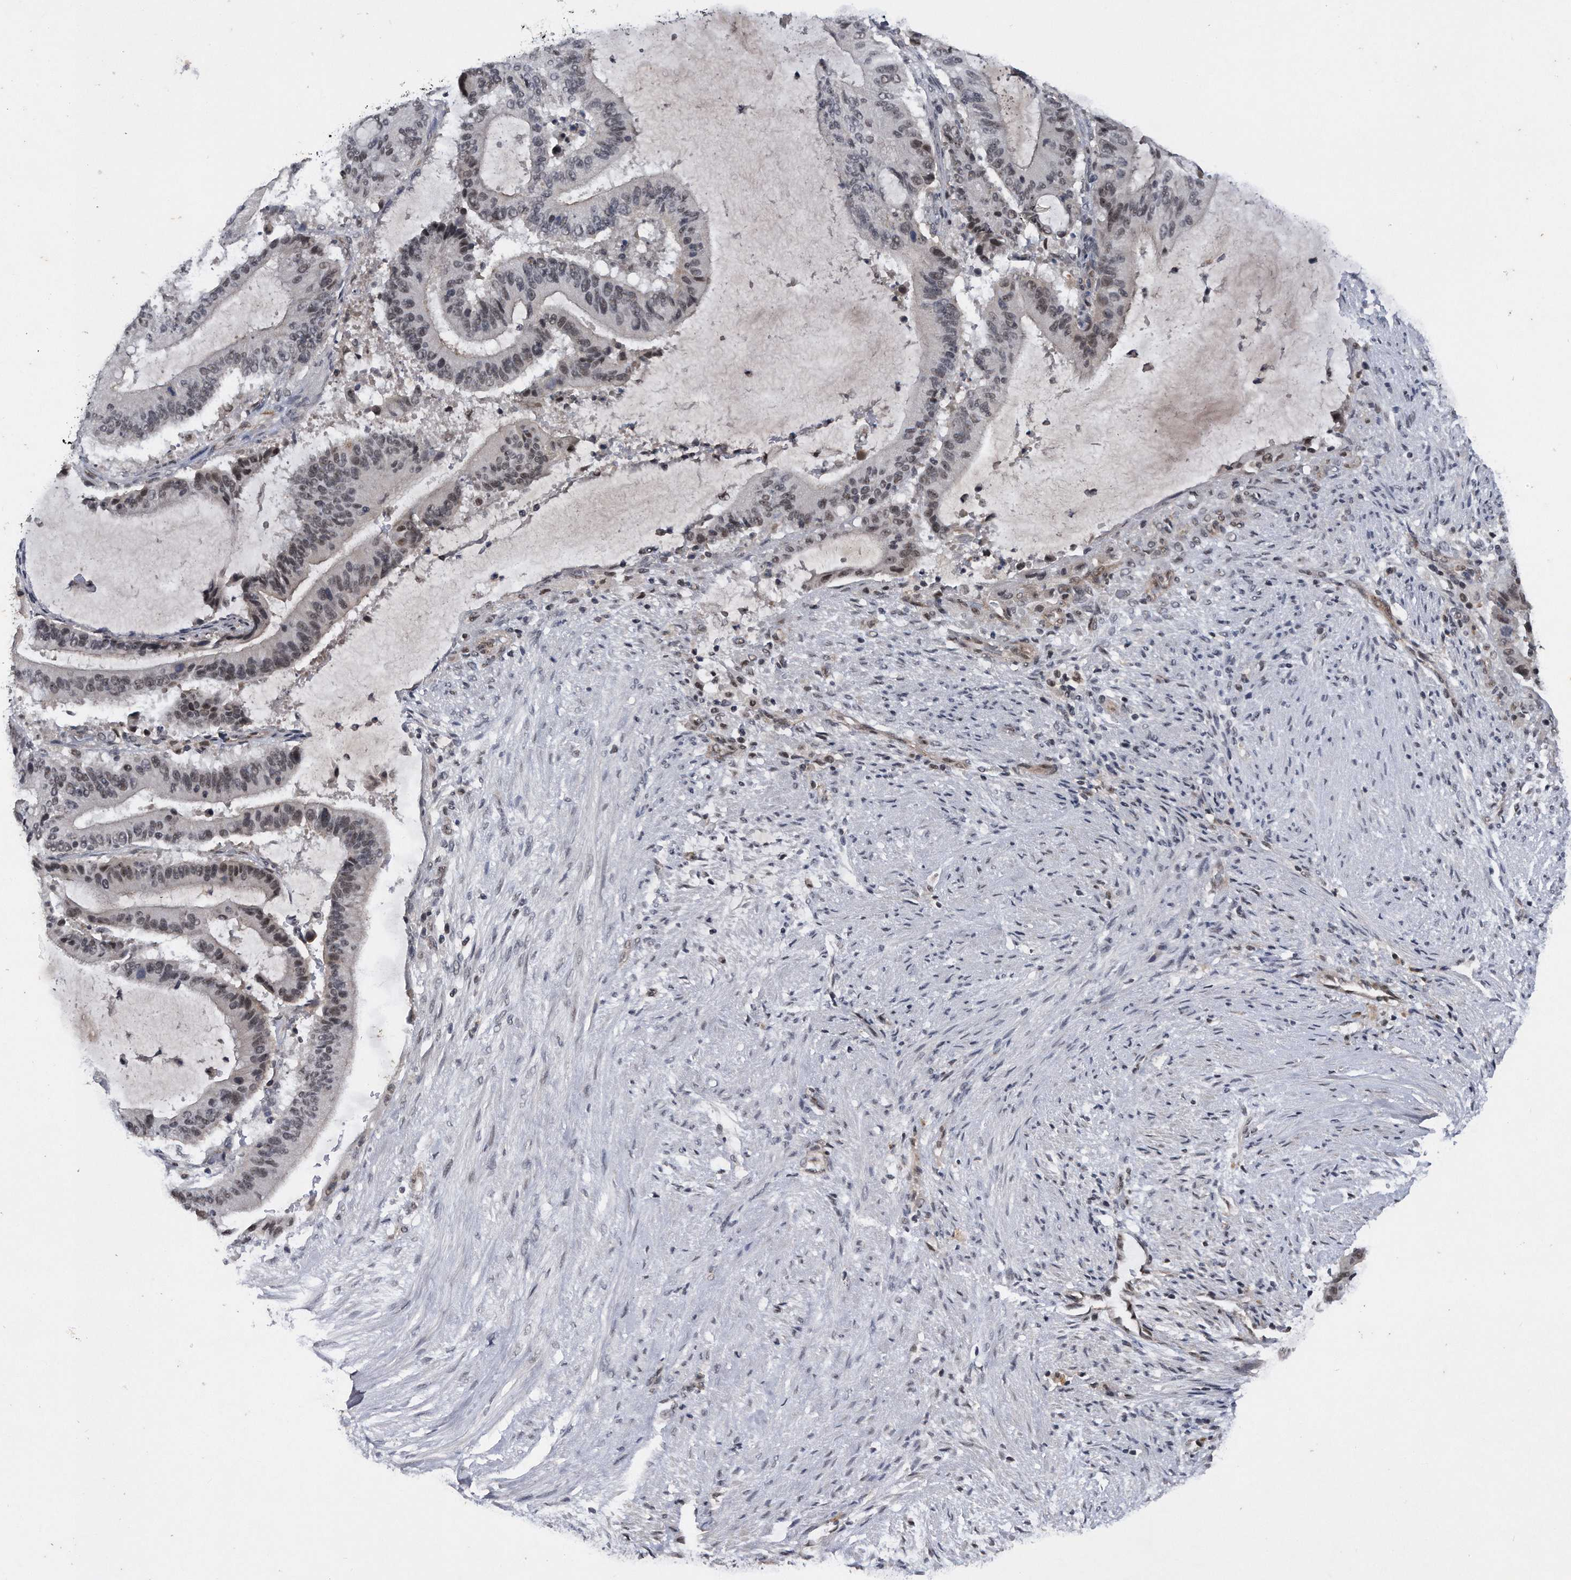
{"staining": {"intensity": "weak", "quantity": "25%-75%", "location": "nuclear"}, "tissue": "liver cancer", "cell_type": "Tumor cells", "image_type": "cancer", "snomed": [{"axis": "morphology", "description": "Normal tissue, NOS"}, {"axis": "morphology", "description": "Cholangiocarcinoma"}, {"axis": "topography", "description": "Liver"}, {"axis": "topography", "description": "Peripheral nerve tissue"}], "caption": "Immunohistochemistry image of neoplastic tissue: liver cancer stained using immunohistochemistry (IHC) shows low levels of weak protein expression localized specifically in the nuclear of tumor cells, appearing as a nuclear brown color.", "gene": "VIRMA", "patient": {"sex": "female", "age": 73}}